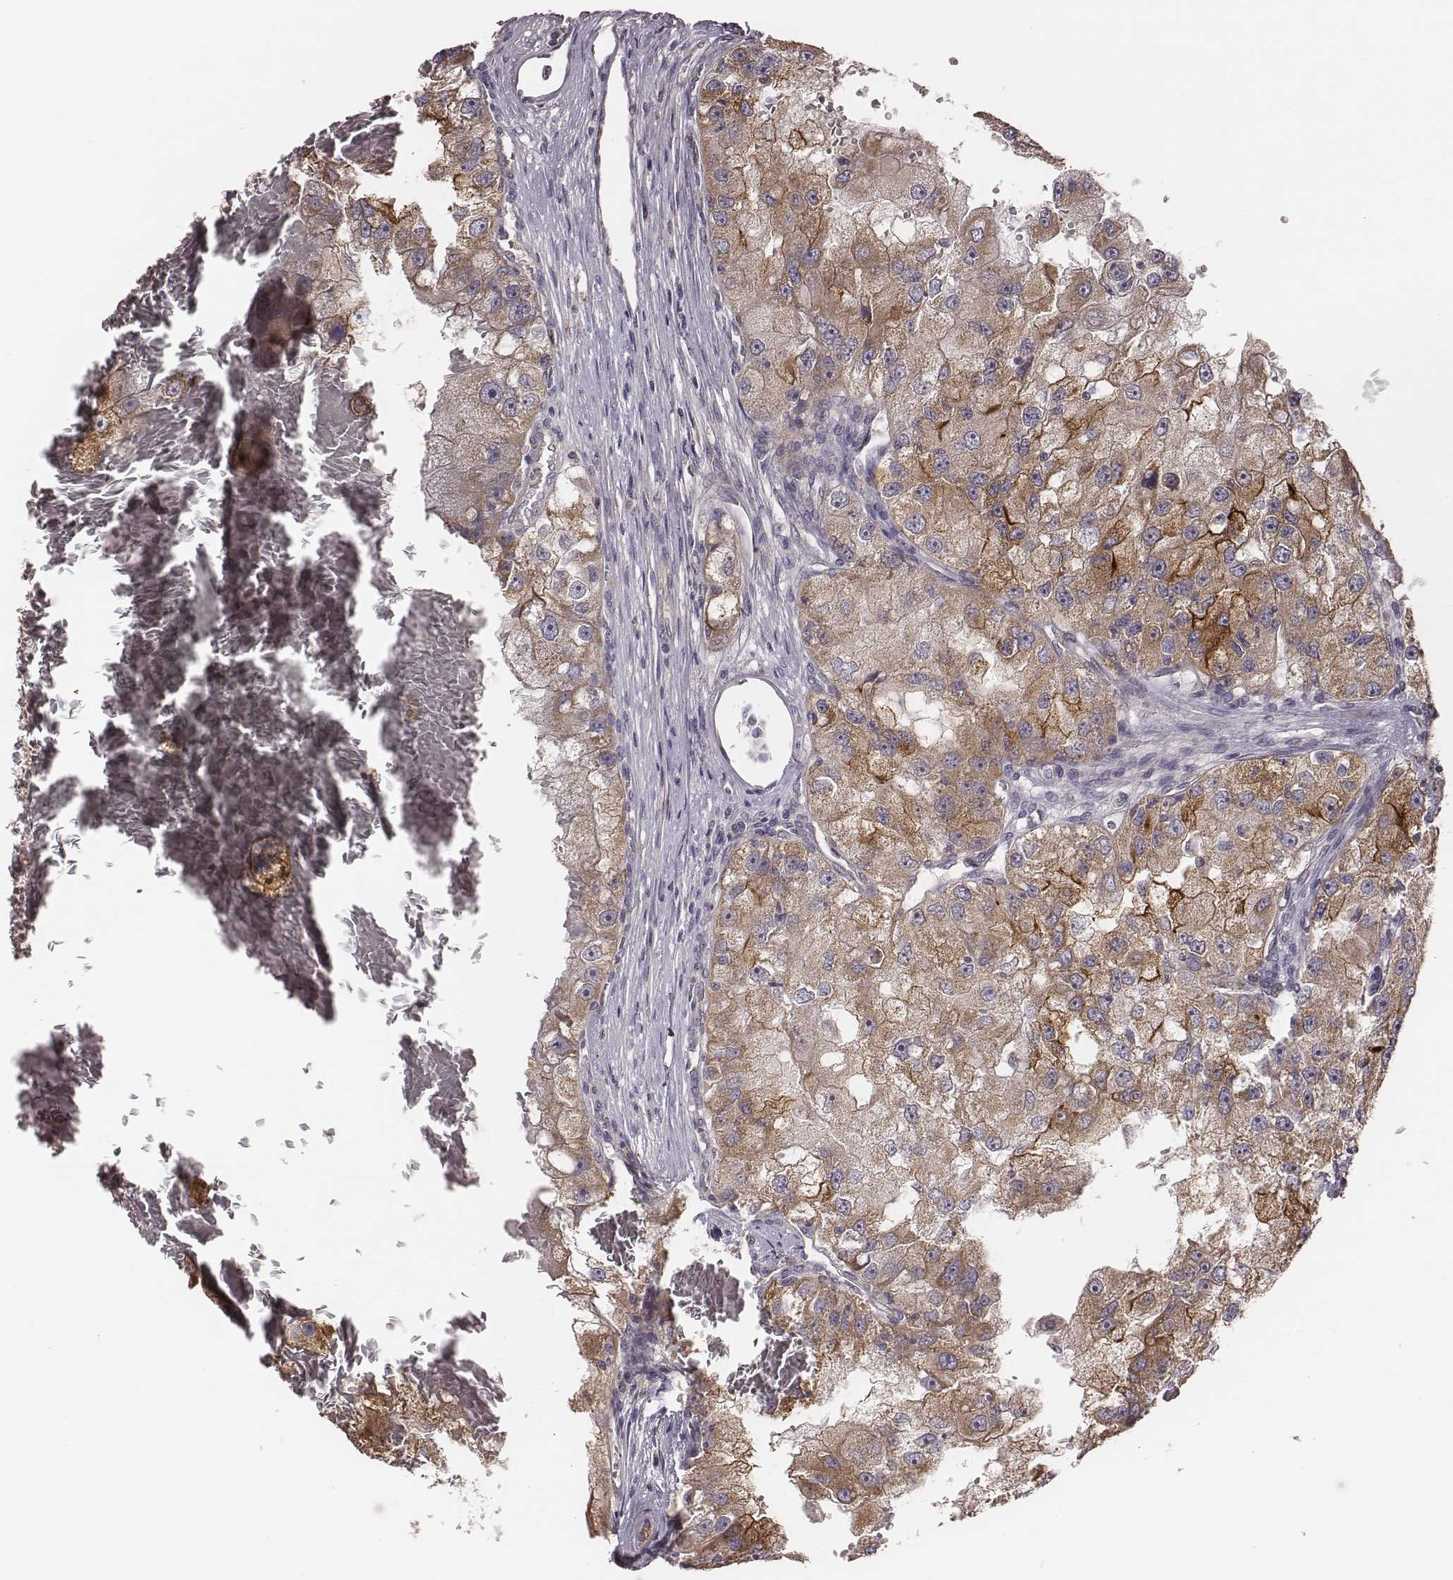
{"staining": {"intensity": "moderate", "quantity": ">75%", "location": "cytoplasmic/membranous"}, "tissue": "renal cancer", "cell_type": "Tumor cells", "image_type": "cancer", "snomed": [{"axis": "morphology", "description": "Adenocarcinoma, NOS"}, {"axis": "topography", "description": "Kidney"}], "caption": "Immunohistochemistry (IHC) histopathology image of neoplastic tissue: human renal cancer stained using immunohistochemistry exhibits medium levels of moderate protein expression localized specifically in the cytoplasmic/membranous of tumor cells, appearing as a cytoplasmic/membranous brown color.", "gene": "HAVCR1", "patient": {"sex": "male", "age": 63}}